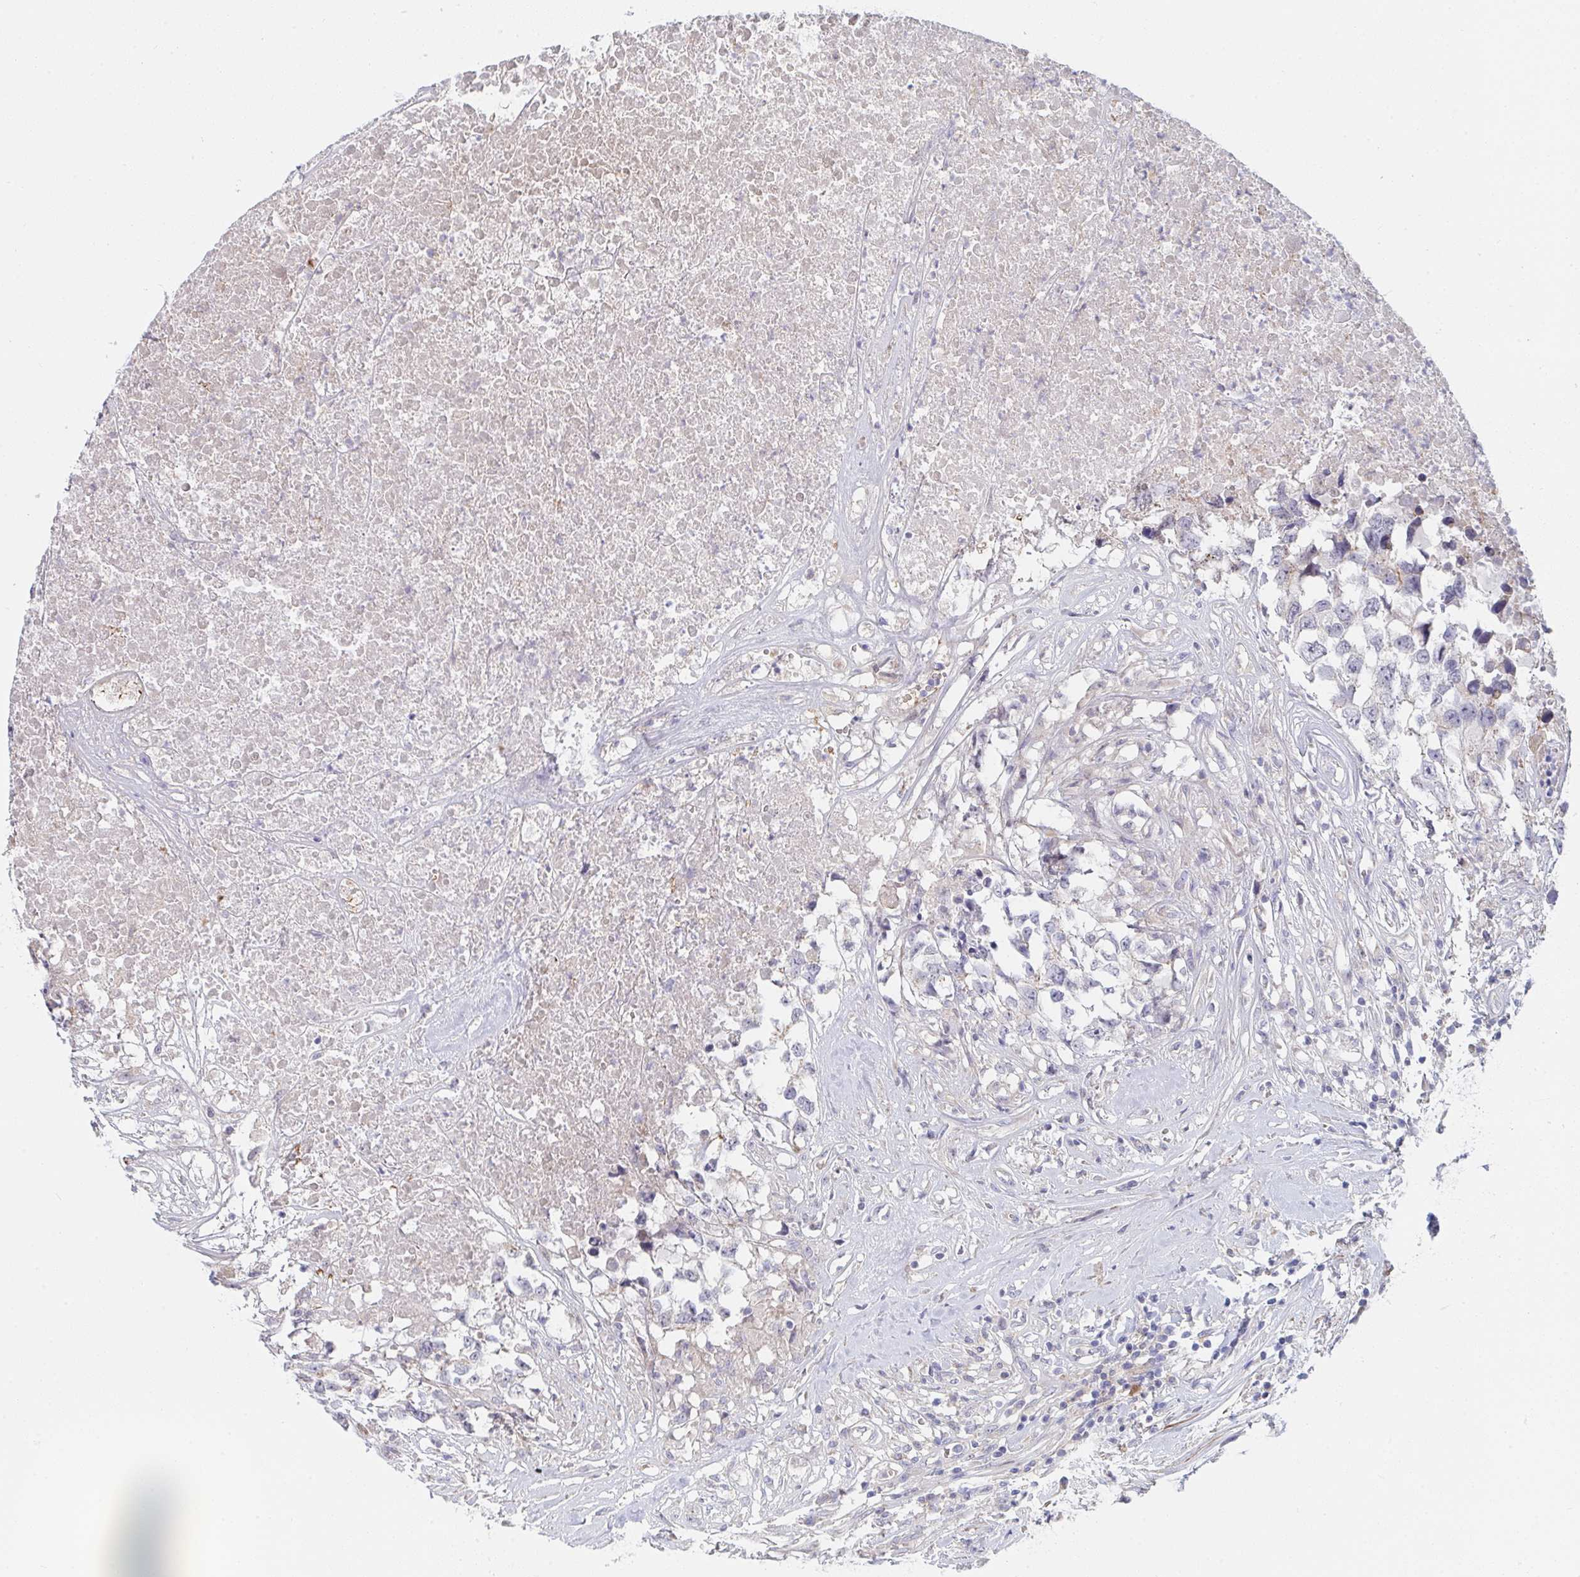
{"staining": {"intensity": "negative", "quantity": "none", "location": "none"}, "tissue": "testis cancer", "cell_type": "Tumor cells", "image_type": "cancer", "snomed": [{"axis": "morphology", "description": "Carcinoma, Embryonal, NOS"}, {"axis": "topography", "description": "Testis"}], "caption": "There is no significant staining in tumor cells of testis cancer.", "gene": "TNFSF4", "patient": {"sex": "male", "age": 83}}